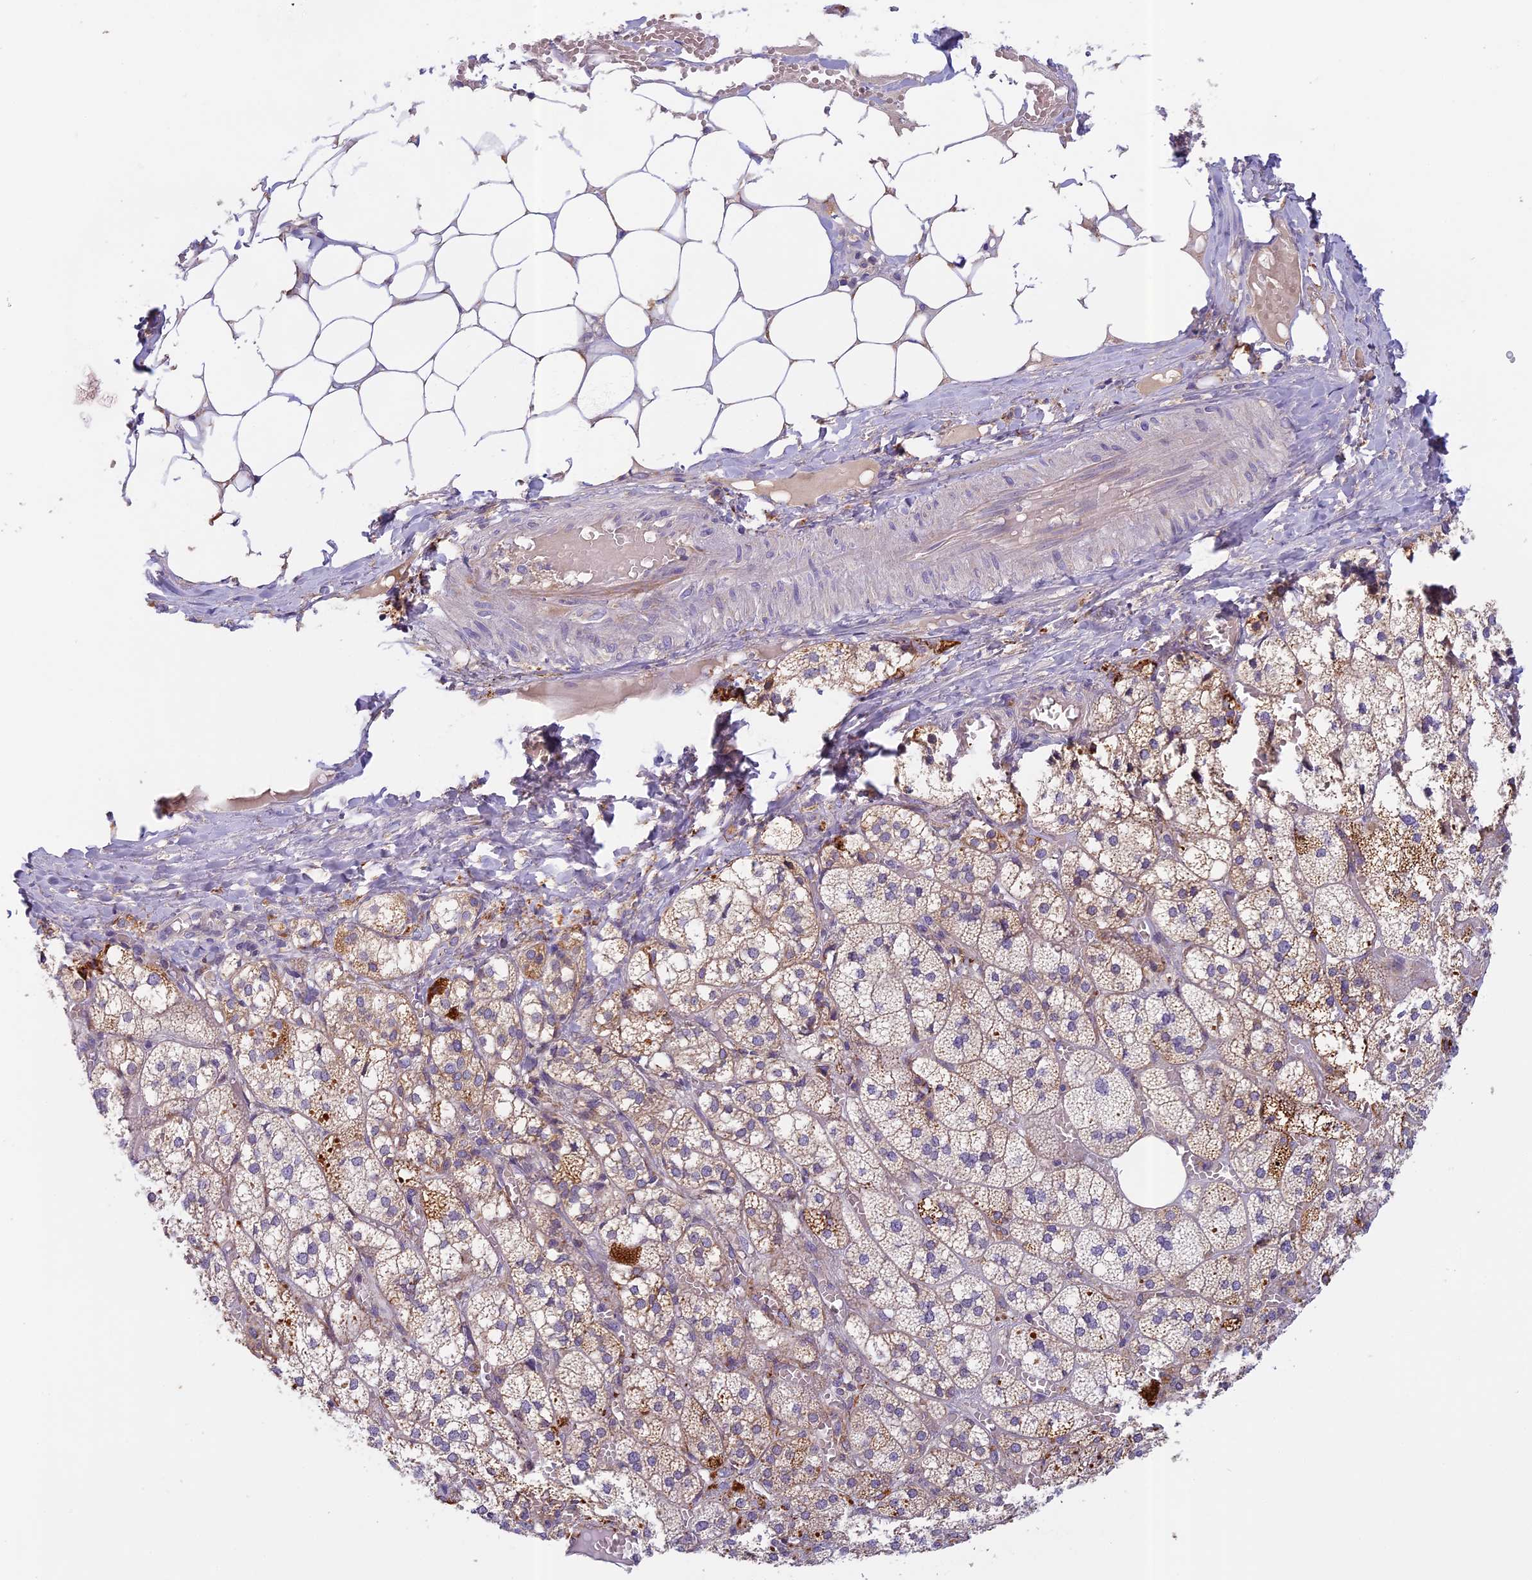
{"staining": {"intensity": "moderate", "quantity": ">75%", "location": "cytoplasmic/membranous"}, "tissue": "adrenal gland", "cell_type": "Glandular cells", "image_type": "normal", "snomed": [{"axis": "morphology", "description": "Normal tissue, NOS"}, {"axis": "topography", "description": "Adrenal gland"}], "caption": "A brown stain labels moderate cytoplasmic/membranous staining of a protein in glandular cells of unremarkable adrenal gland. The protein of interest is stained brown, and the nuclei are stained in blue (DAB (3,3'-diaminobenzidine) IHC with brightfield microscopy, high magnification).", "gene": "SEMA7A", "patient": {"sex": "female", "age": 61}}